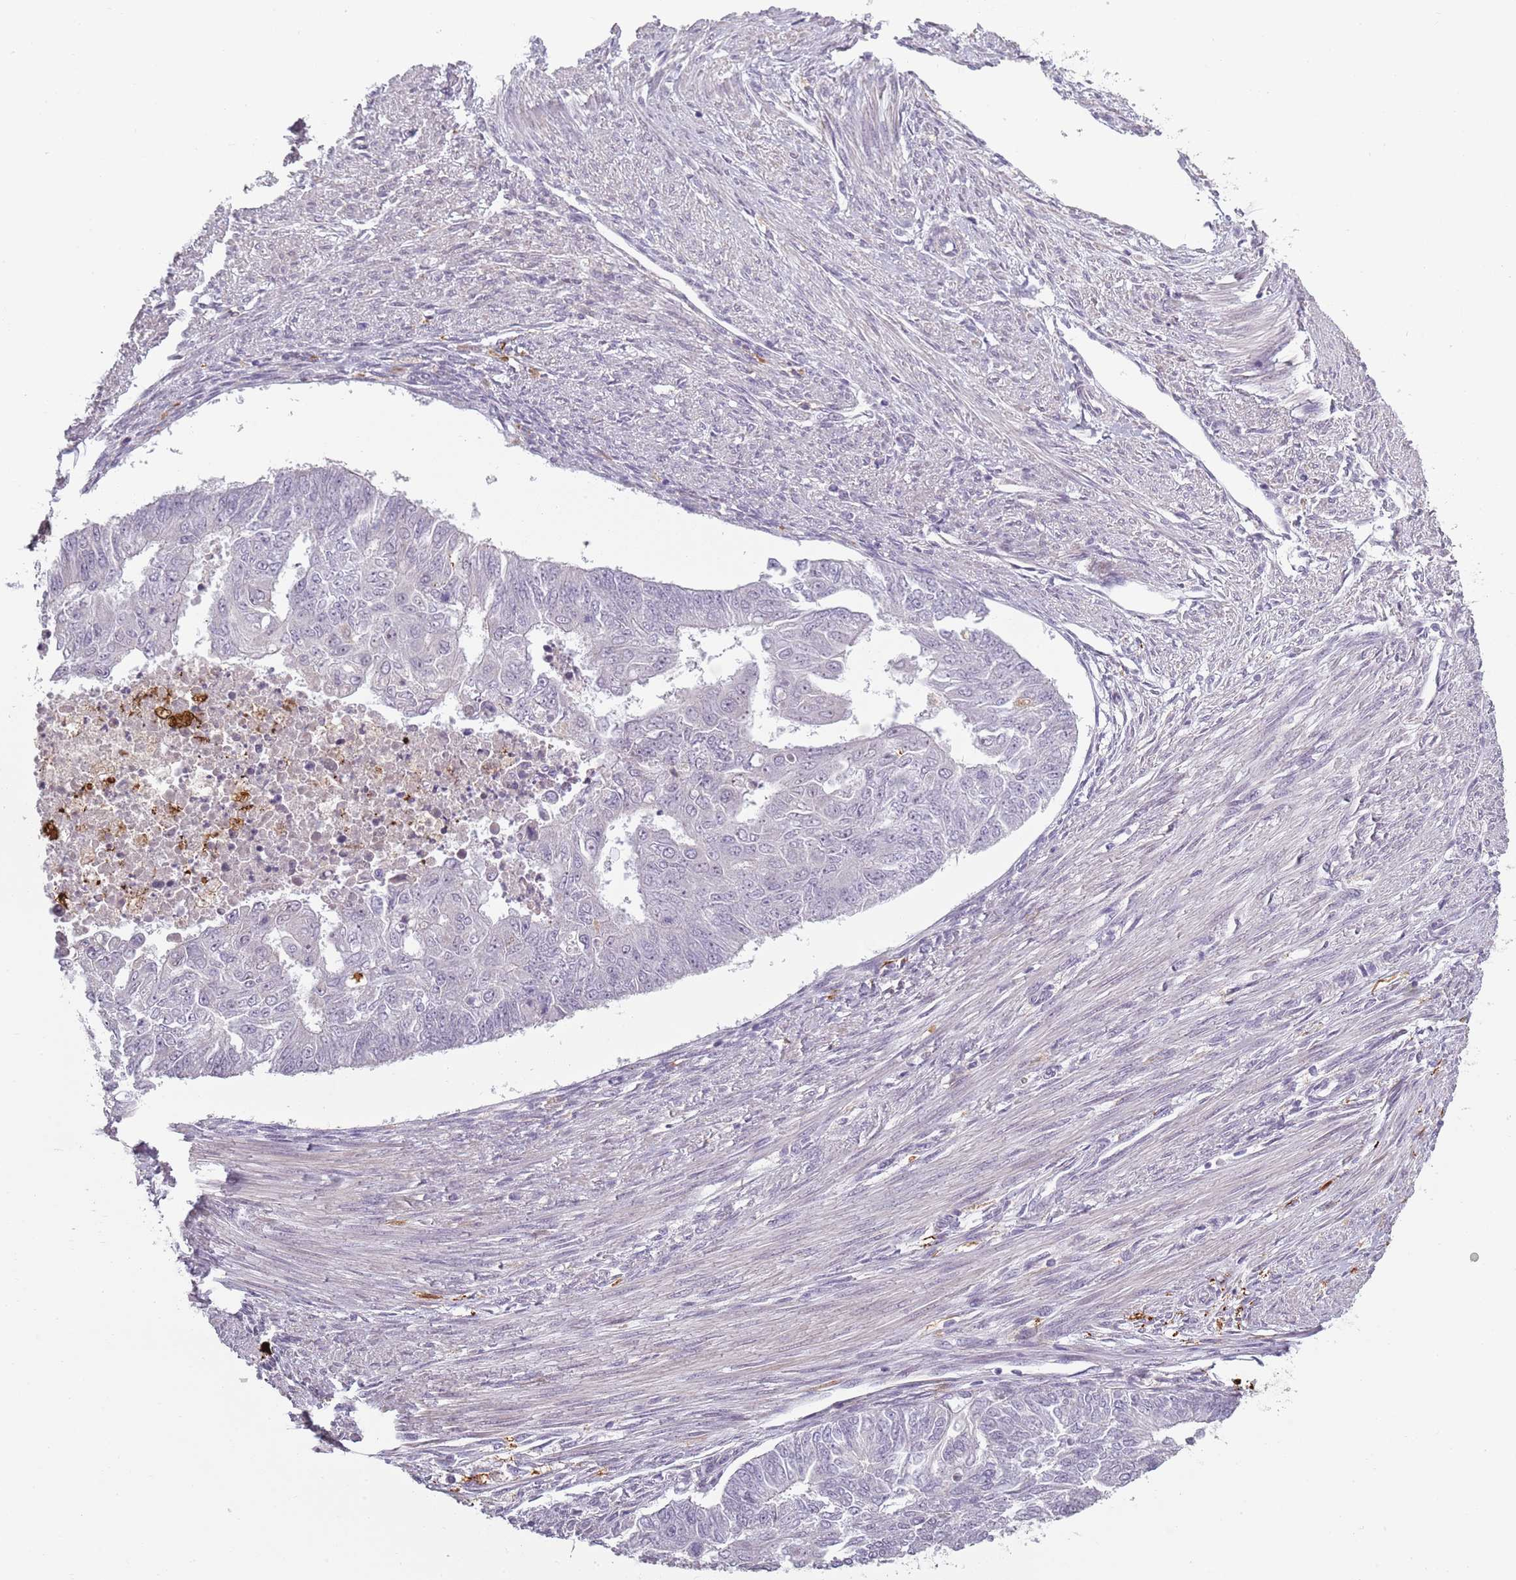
{"staining": {"intensity": "negative", "quantity": "none", "location": "none"}, "tissue": "endometrial cancer", "cell_type": "Tumor cells", "image_type": "cancer", "snomed": [{"axis": "morphology", "description": "Adenocarcinoma, NOS"}, {"axis": "topography", "description": "Endometrium"}], "caption": "Human endometrial cancer (adenocarcinoma) stained for a protein using IHC displays no positivity in tumor cells.", "gene": "CC2D2B", "patient": {"sex": "female", "age": 32}}